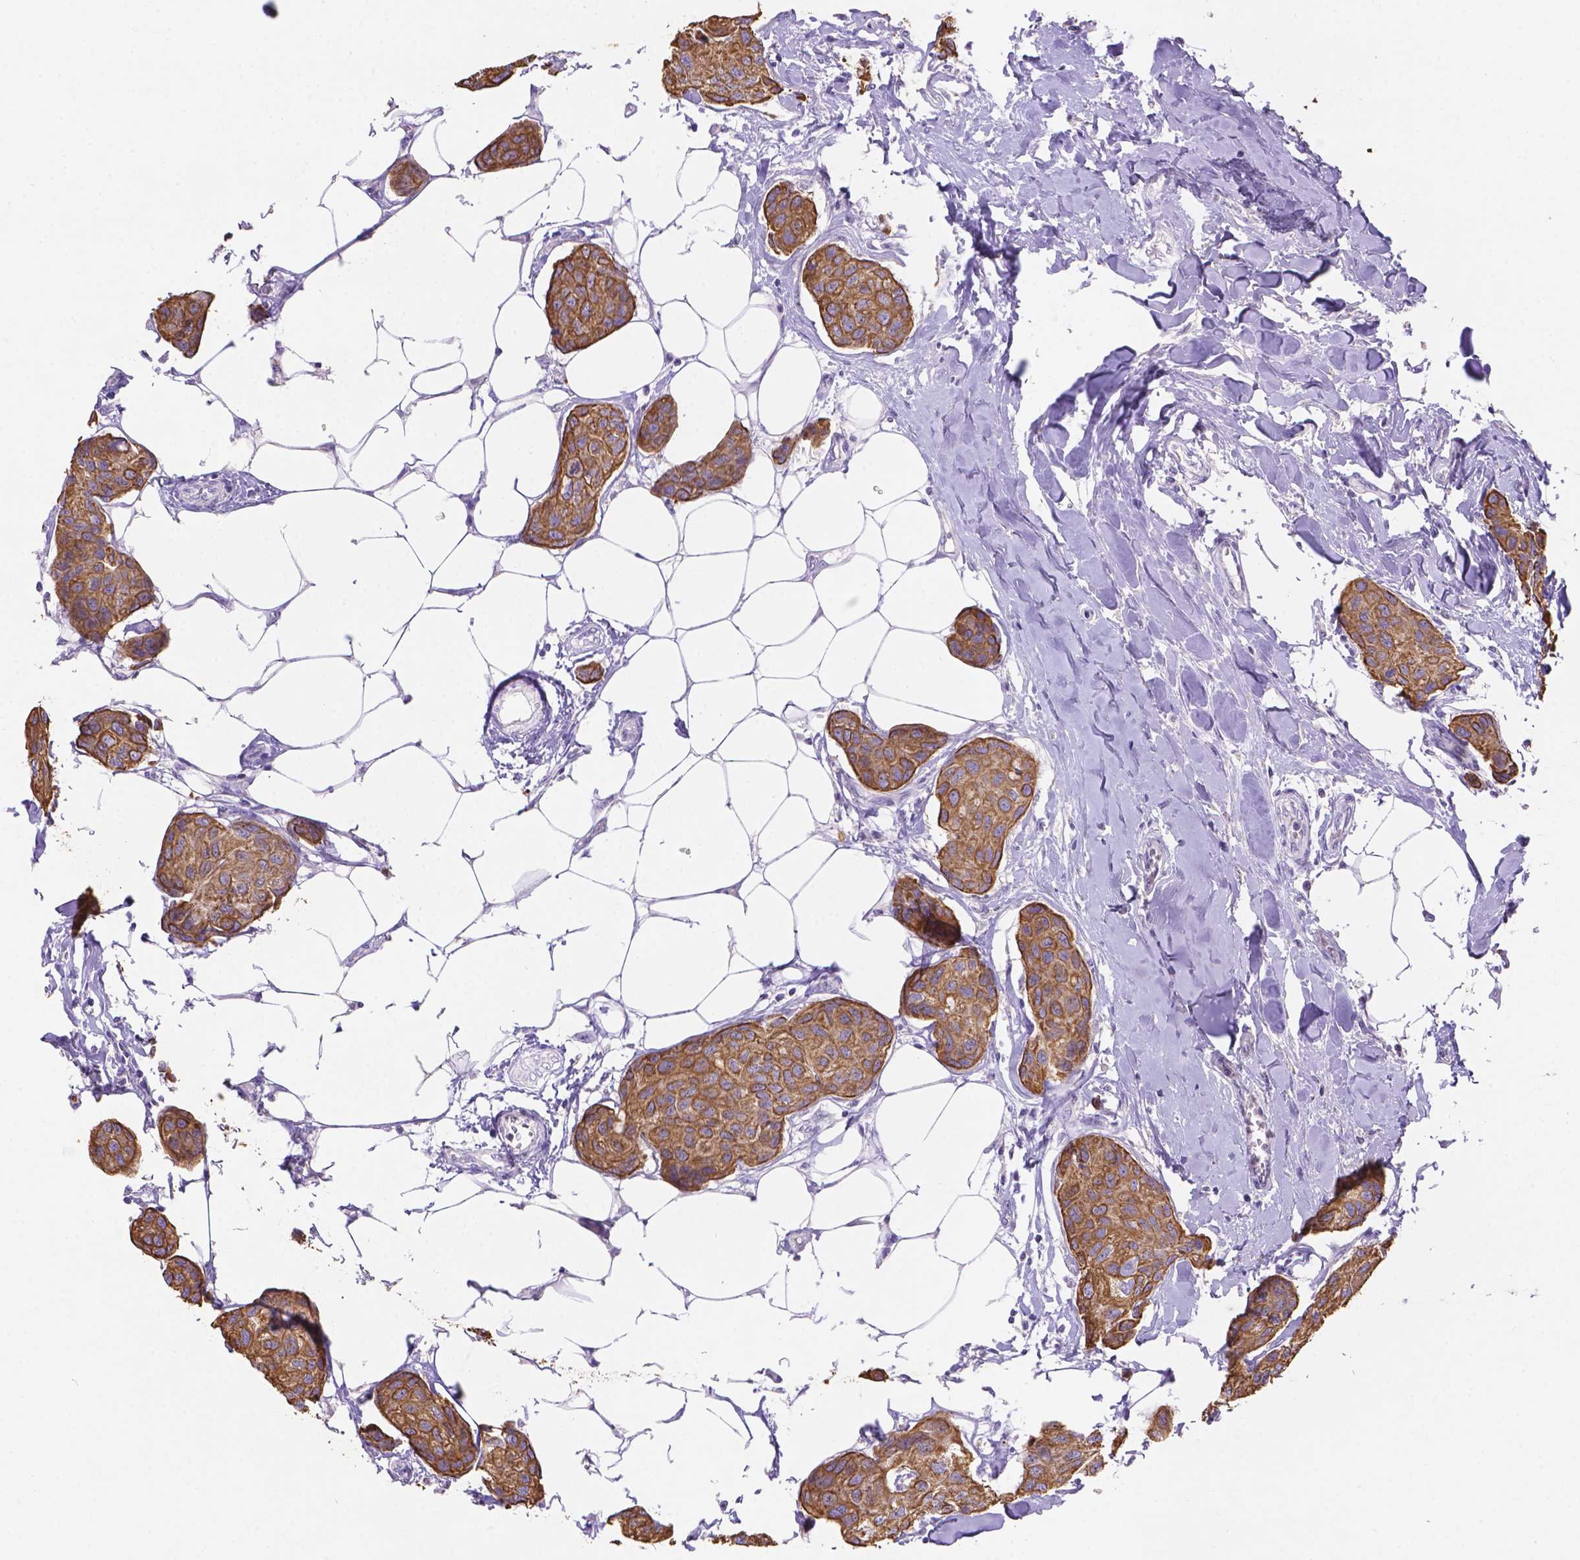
{"staining": {"intensity": "moderate", "quantity": ">75%", "location": "cytoplasmic/membranous"}, "tissue": "breast cancer", "cell_type": "Tumor cells", "image_type": "cancer", "snomed": [{"axis": "morphology", "description": "Duct carcinoma"}, {"axis": "topography", "description": "Breast"}], "caption": "Breast infiltrating ductal carcinoma stained for a protein (brown) displays moderate cytoplasmic/membranous positive staining in about >75% of tumor cells.", "gene": "DMWD", "patient": {"sex": "female", "age": 80}}